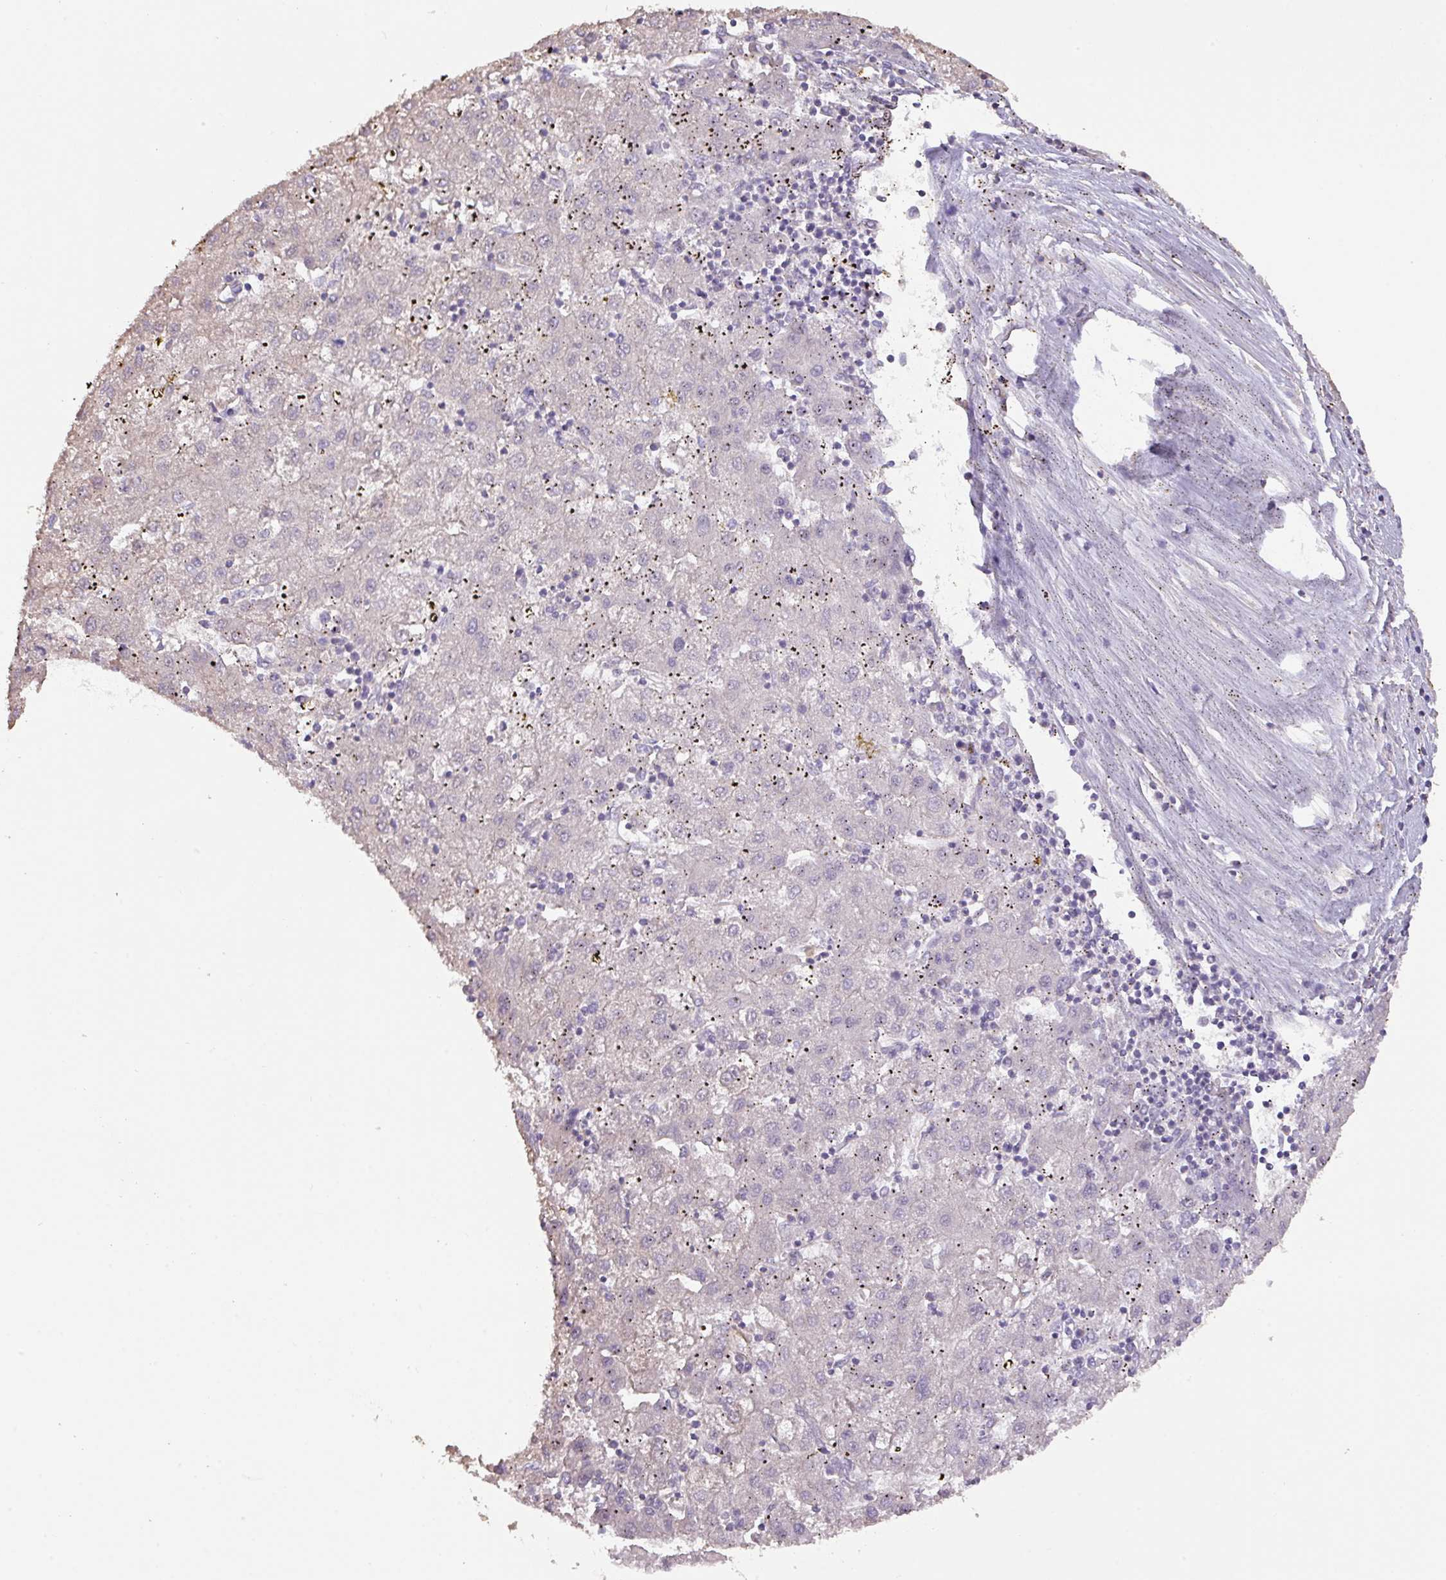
{"staining": {"intensity": "negative", "quantity": "none", "location": "none"}, "tissue": "liver cancer", "cell_type": "Tumor cells", "image_type": "cancer", "snomed": [{"axis": "morphology", "description": "Carcinoma, Hepatocellular, NOS"}, {"axis": "topography", "description": "Liver"}], "caption": "The photomicrograph shows no significant positivity in tumor cells of liver hepatocellular carcinoma.", "gene": "CALML4", "patient": {"sex": "male", "age": 72}}